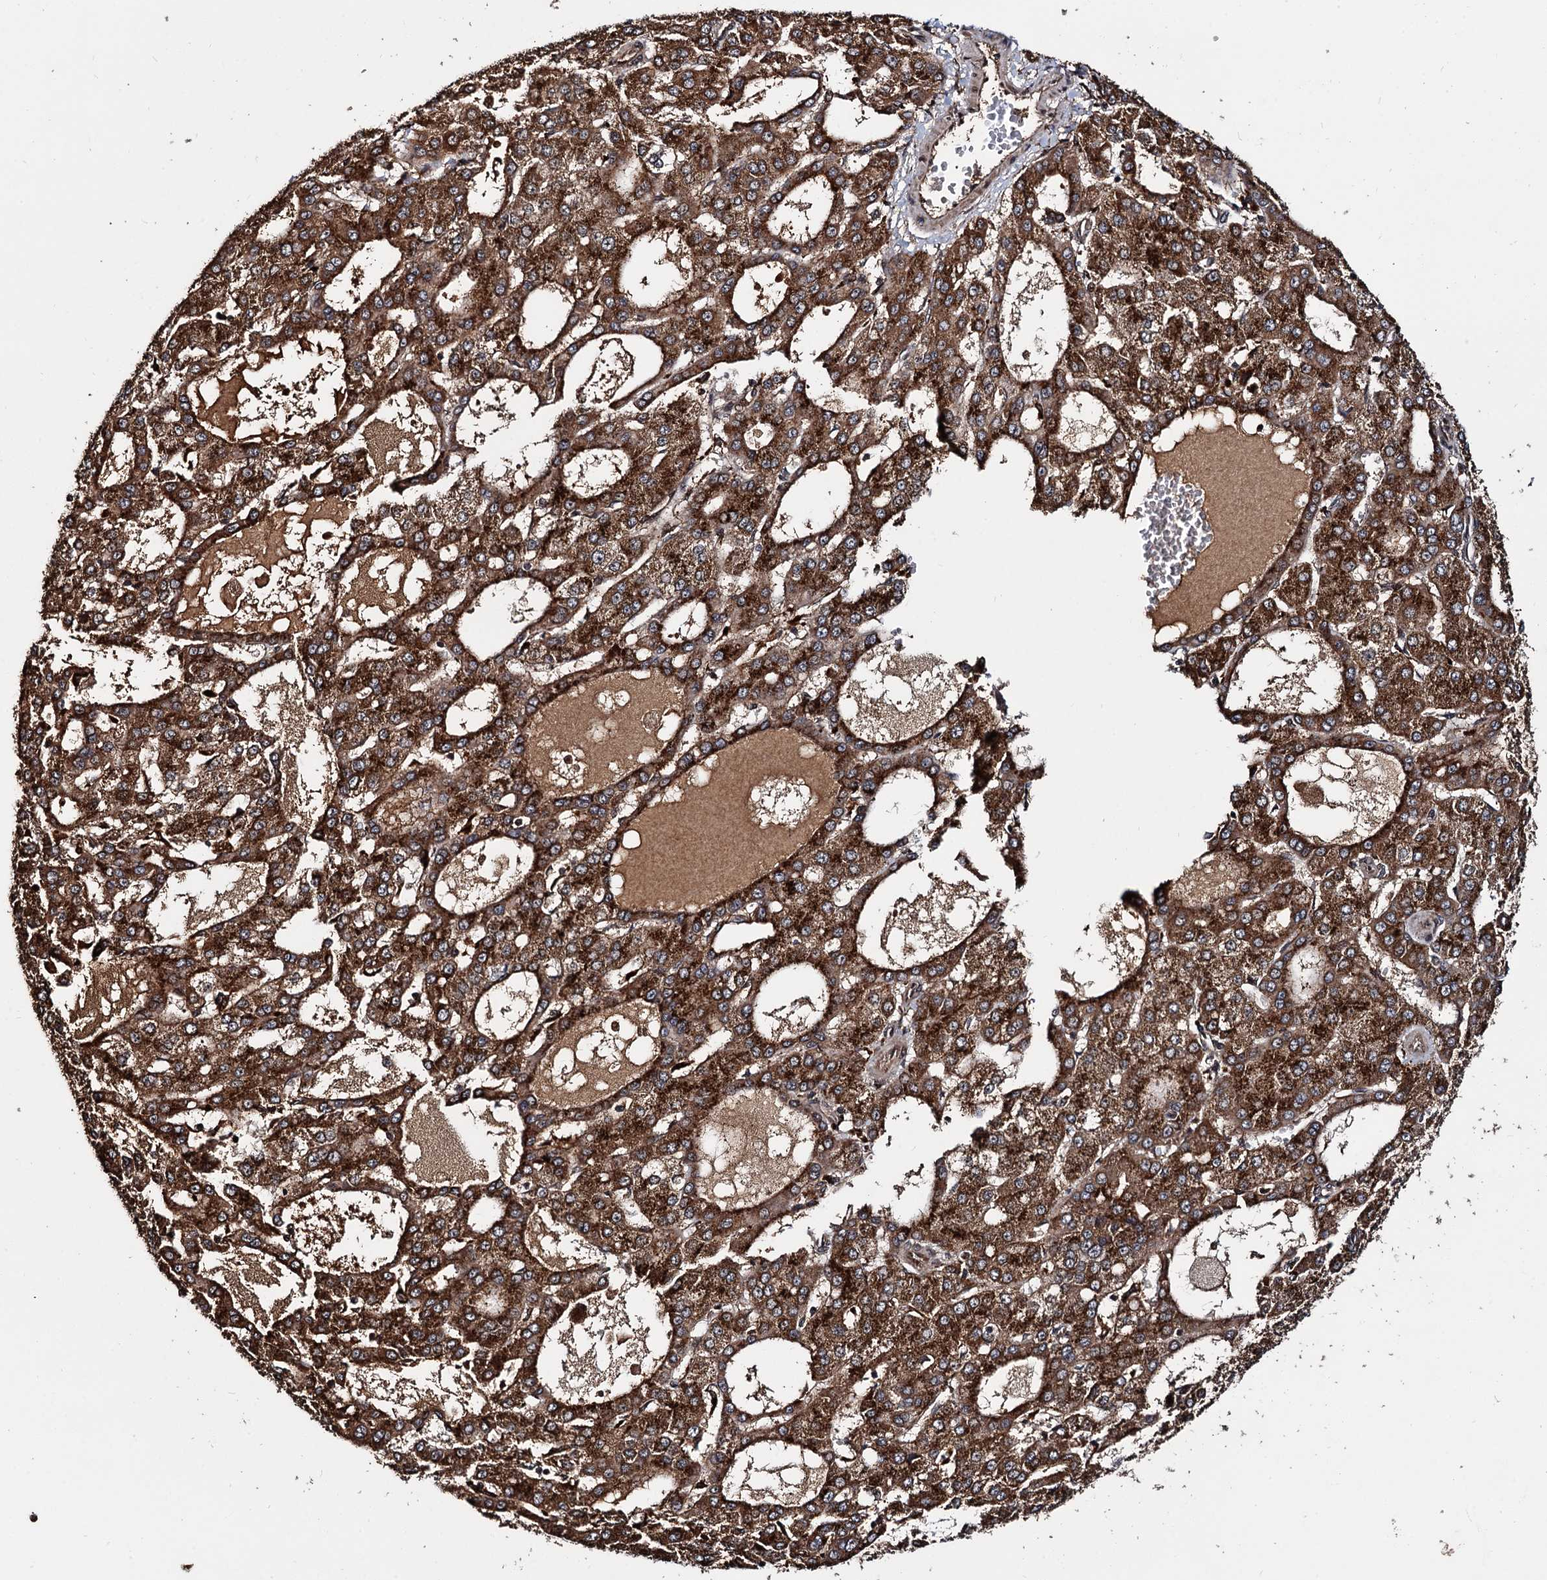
{"staining": {"intensity": "strong", "quantity": ">75%", "location": "cytoplasmic/membranous"}, "tissue": "liver cancer", "cell_type": "Tumor cells", "image_type": "cancer", "snomed": [{"axis": "morphology", "description": "Carcinoma, Hepatocellular, NOS"}, {"axis": "topography", "description": "Liver"}], "caption": "Hepatocellular carcinoma (liver) tissue demonstrates strong cytoplasmic/membranous expression in about >75% of tumor cells (DAB IHC, brown staining for protein, blue staining for nuclei).", "gene": "CEP192", "patient": {"sex": "male", "age": 47}}